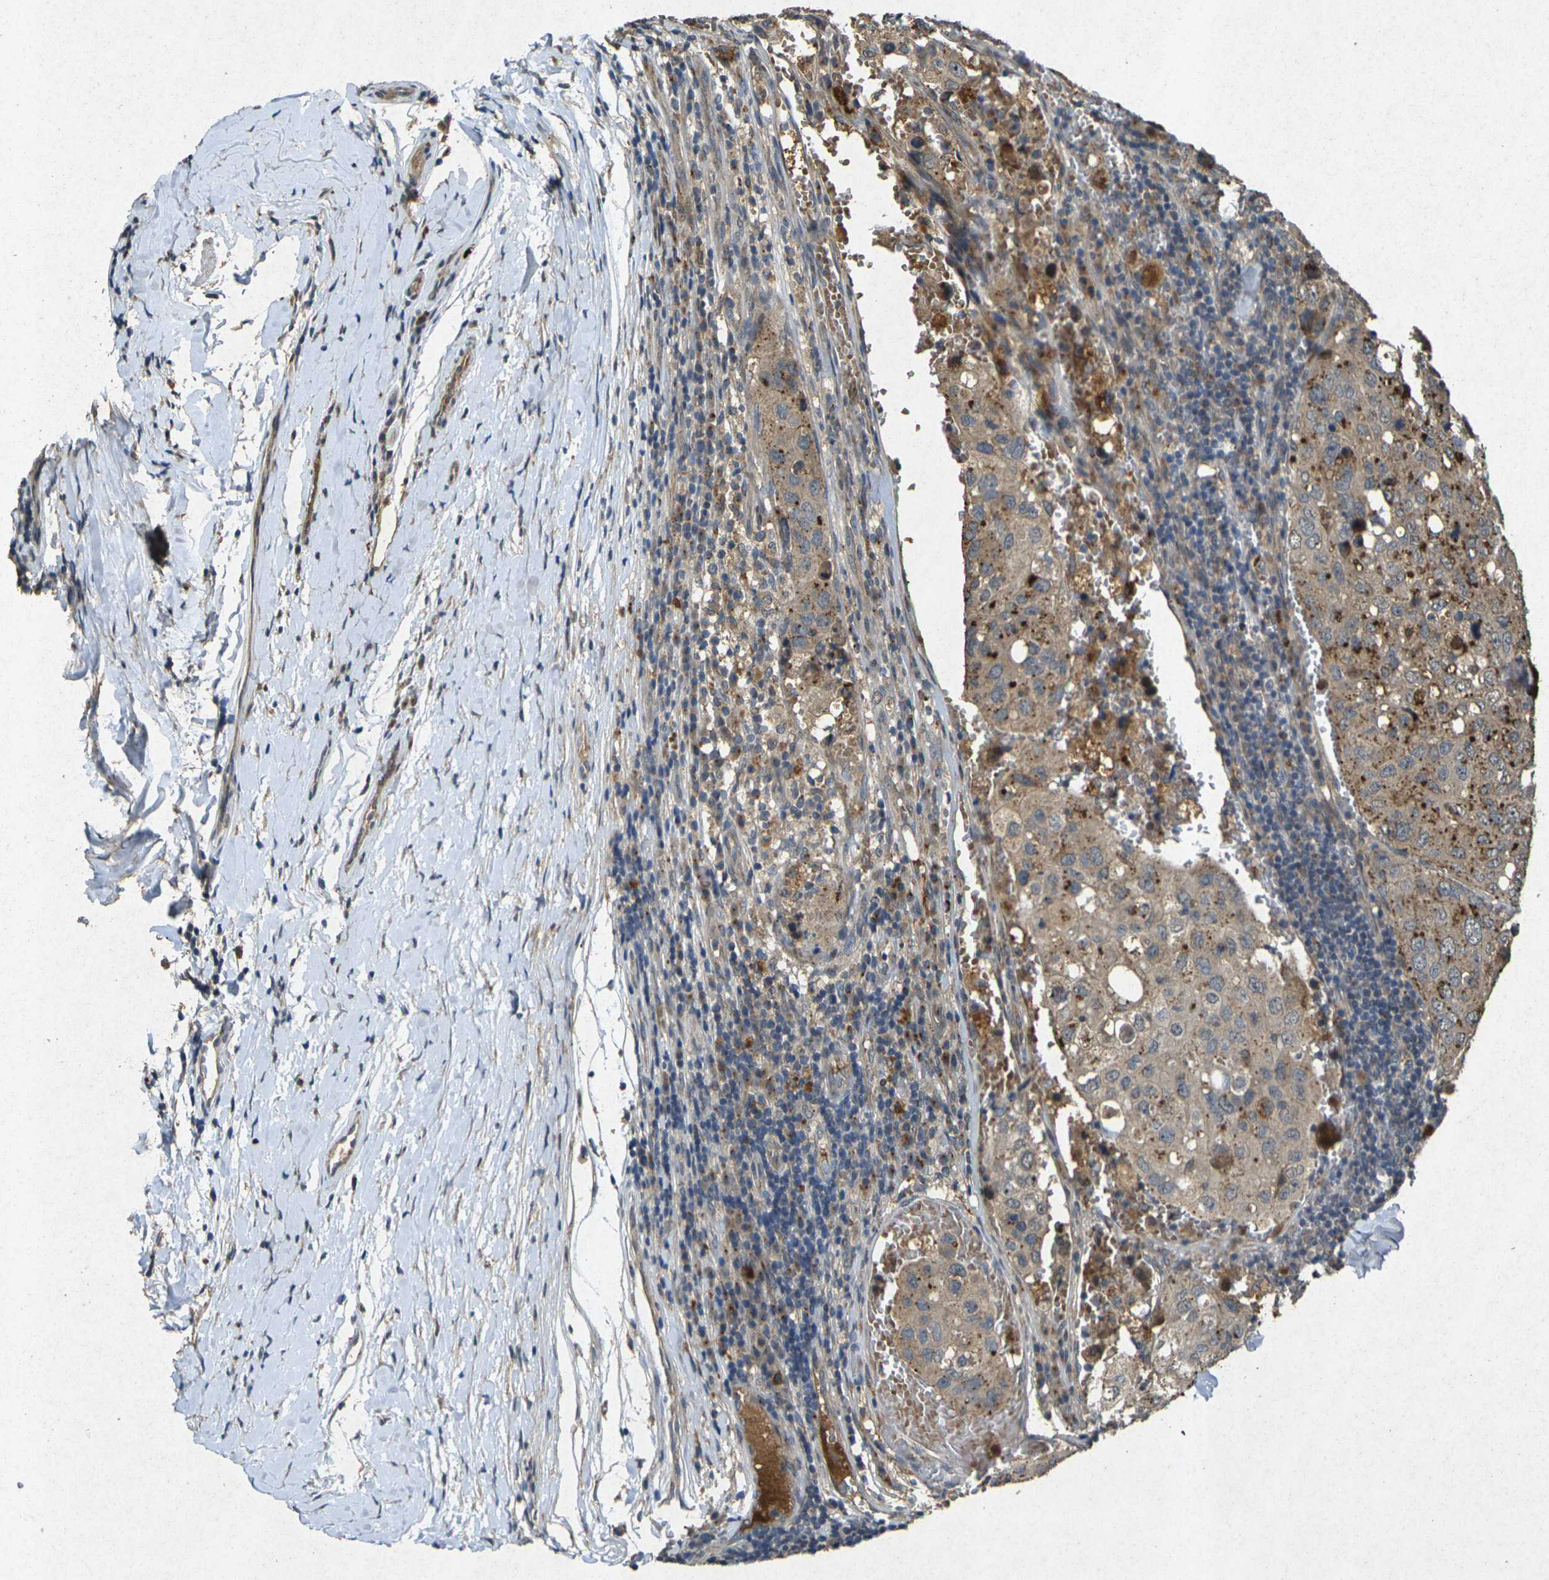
{"staining": {"intensity": "moderate", "quantity": ">75%", "location": "cytoplasmic/membranous"}, "tissue": "urothelial cancer", "cell_type": "Tumor cells", "image_type": "cancer", "snomed": [{"axis": "morphology", "description": "Urothelial carcinoma, High grade"}, {"axis": "topography", "description": "Lymph node"}, {"axis": "topography", "description": "Urinary bladder"}], "caption": "Immunohistochemical staining of urothelial cancer exhibits medium levels of moderate cytoplasmic/membranous protein staining in approximately >75% of tumor cells.", "gene": "RGMA", "patient": {"sex": "male", "age": 51}}